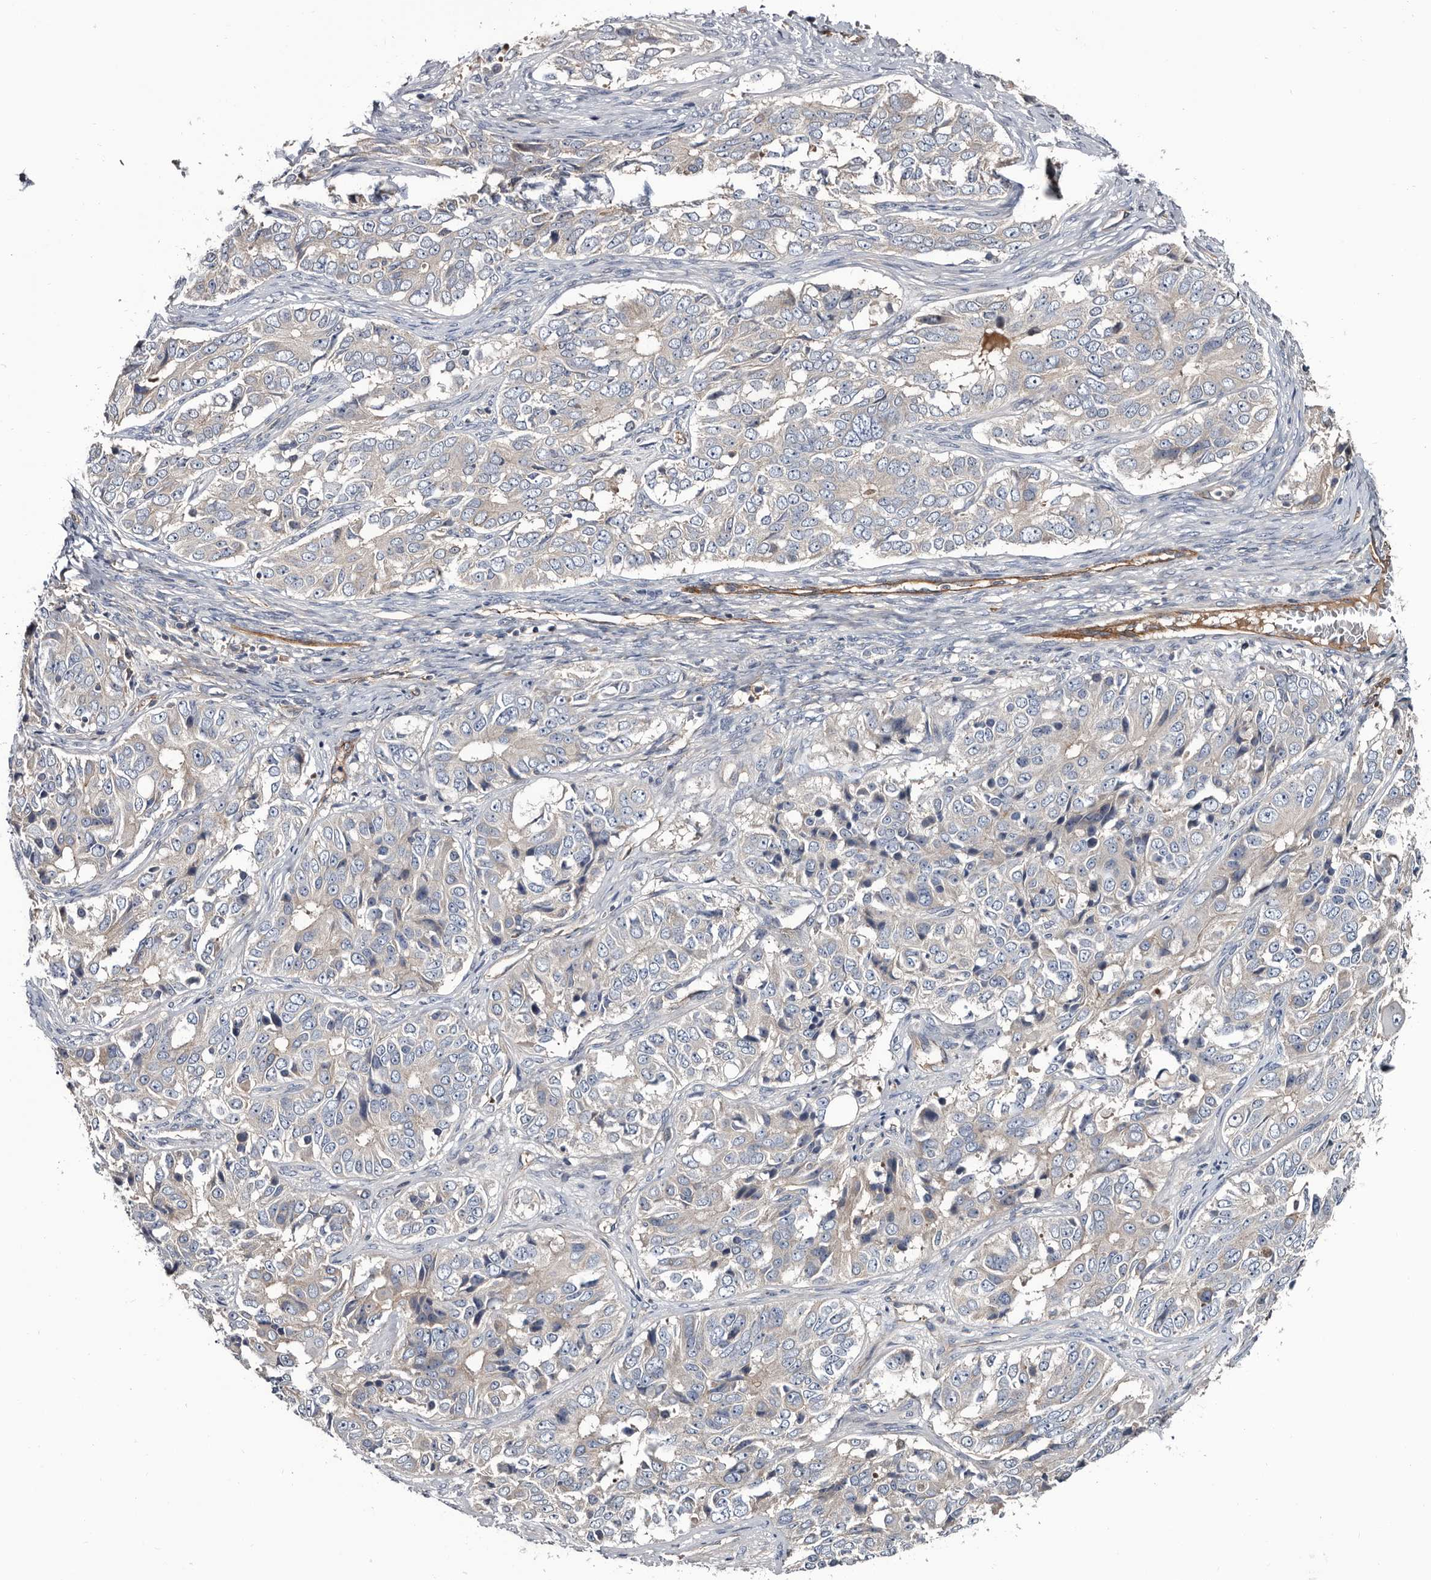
{"staining": {"intensity": "negative", "quantity": "none", "location": "none"}, "tissue": "ovarian cancer", "cell_type": "Tumor cells", "image_type": "cancer", "snomed": [{"axis": "morphology", "description": "Carcinoma, endometroid"}, {"axis": "topography", "description": "Ovary"}], "caption": "Immunohistochemical staining of human endometroid carcinoma (ovarian) displays no significant staining in tumor cells.", "gene": "TSPAN17", "patient": {"sex": "female", "age": 51}}